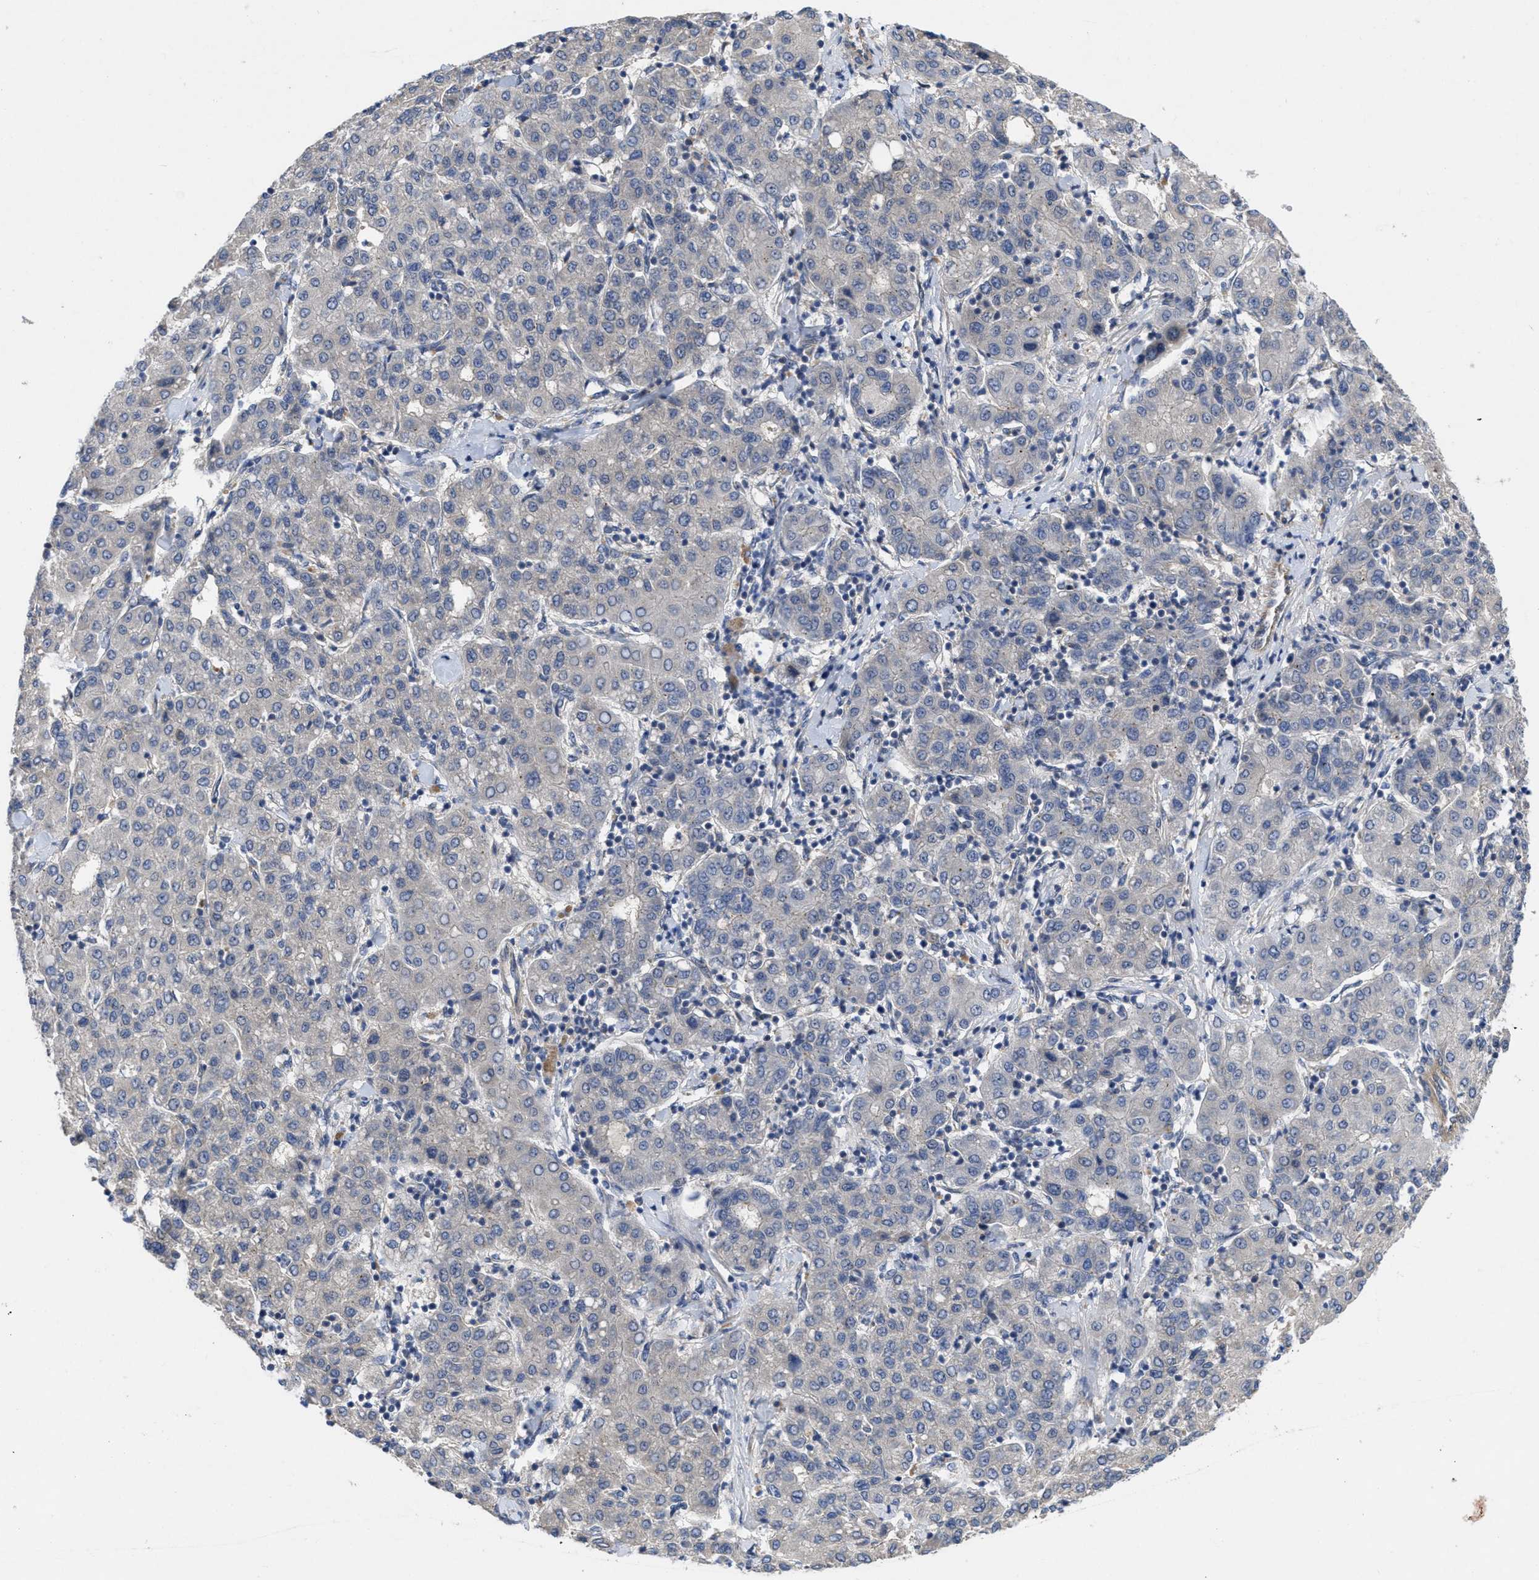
{"staining": {"intensity": "negative", "quantity": "none", "location": "none"}, "tissue": "liver cancer", "cell_type": "Tumor cells", "image_type": "cancer", "snomed": [{"axis": "morphology", "description": "Carcinoma, Hepatocellular, NOS"}, {"axis": "topography", "description": "Liver"}], "caption": "Immunohistochemistry image of neoplastic tissue: human hepatocellular carcinoma (liver) stained with DAB exhibits no significant protein staining in tumor cells.", "gene": "ARHGEF26", "patient": {"sex": "male", "age": 65}}